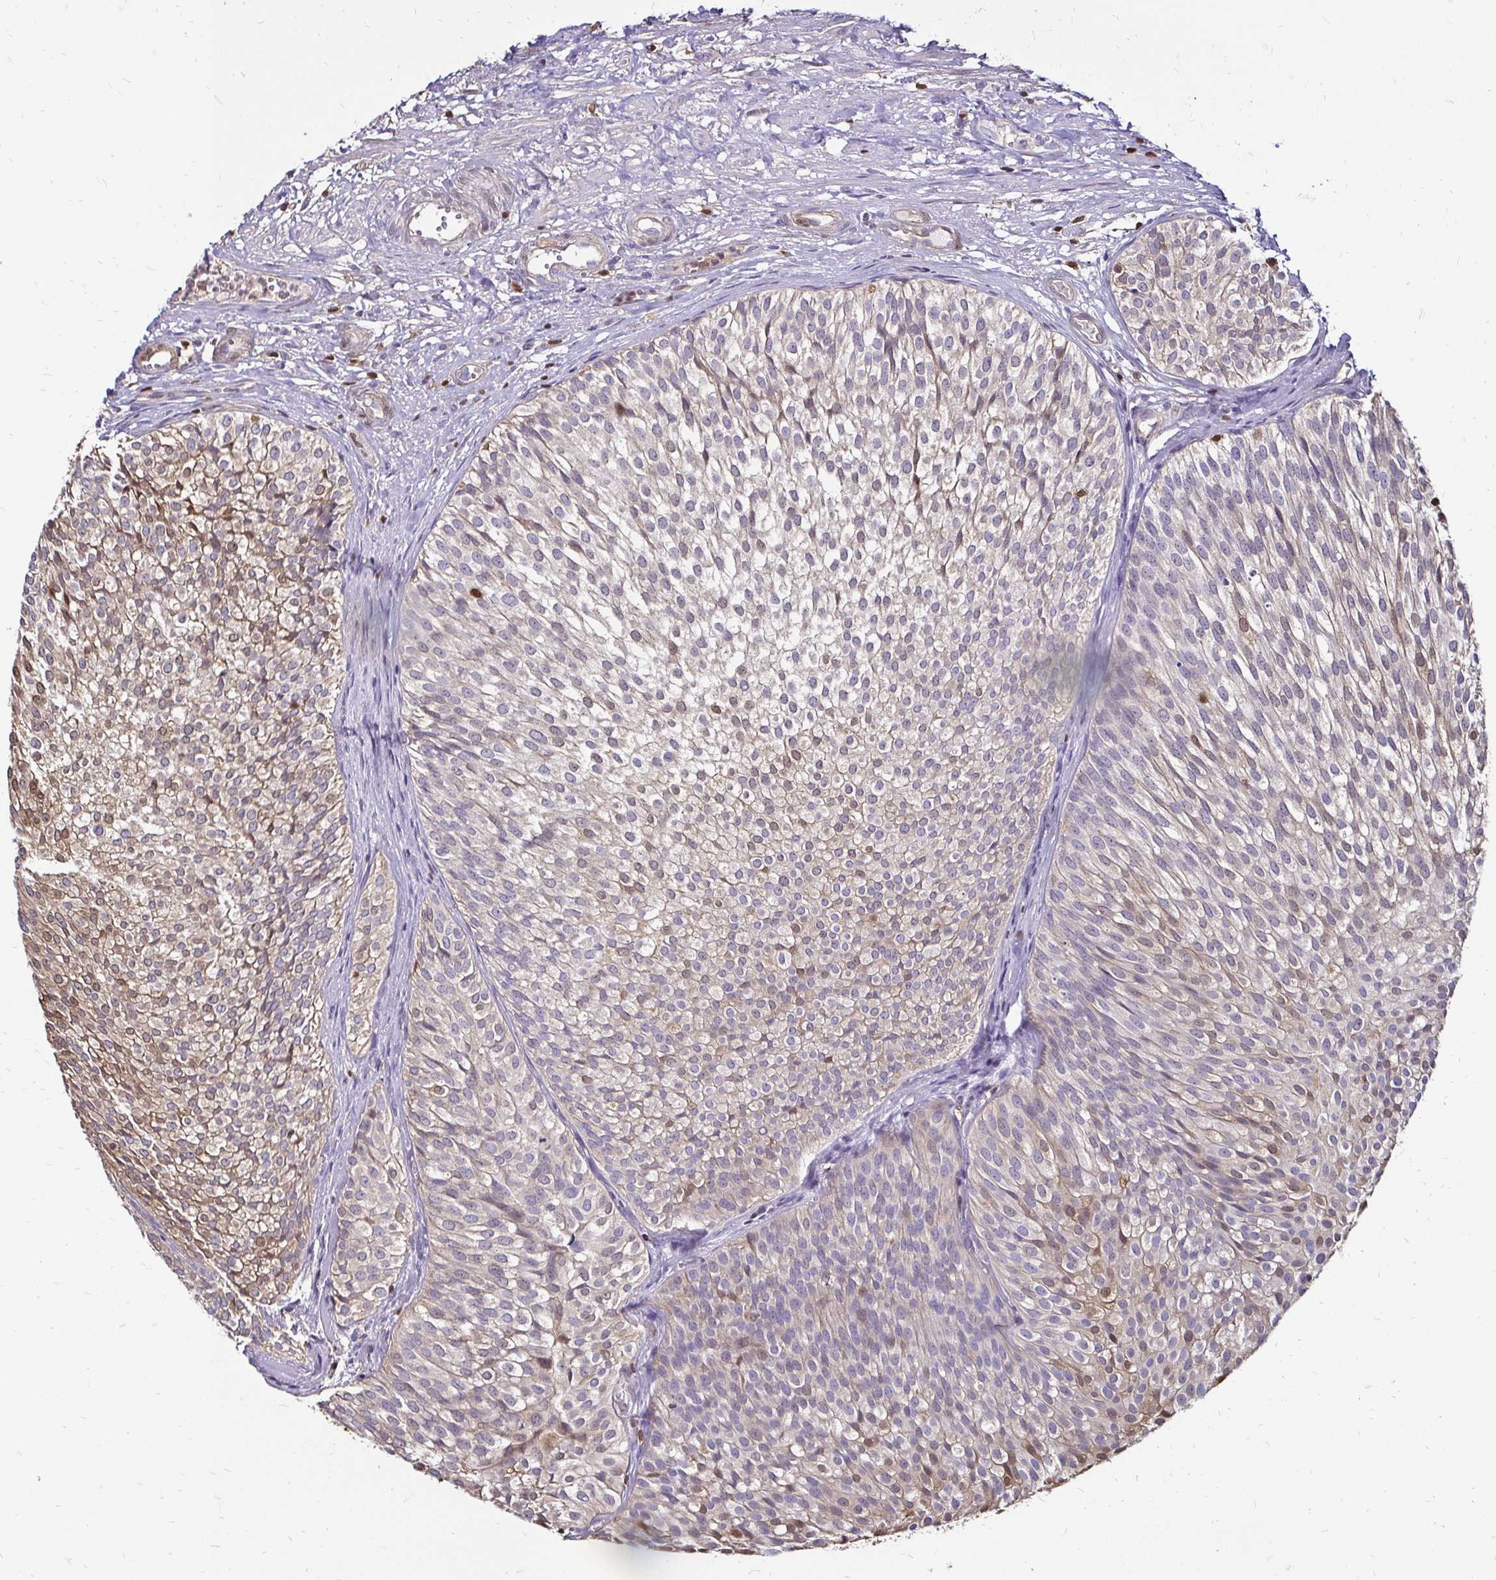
{"staining": {"intensity": "moderate", "quantity": "<25%", "location": "cytoplasmic/membranous,nuclear"}, "tissue": "urothelial cancer", "cell_type": "Tumor cells", "image_type": "cancer", "snomed": [{"axis": "morphology", "description": "Urothelial carcinoma, Low grade"}, {"axis": "topography", "description": "Urinary bladder"}], "caption": "About <25% of tumor cells in urothelial cancer demonstrate moderate cytoplasmic/membranous and nuclear protein positivity as visualized by brown immunohistochemical staining.", "gene": "ZFP1", "patient": {"sex": "male", "age": 91}}